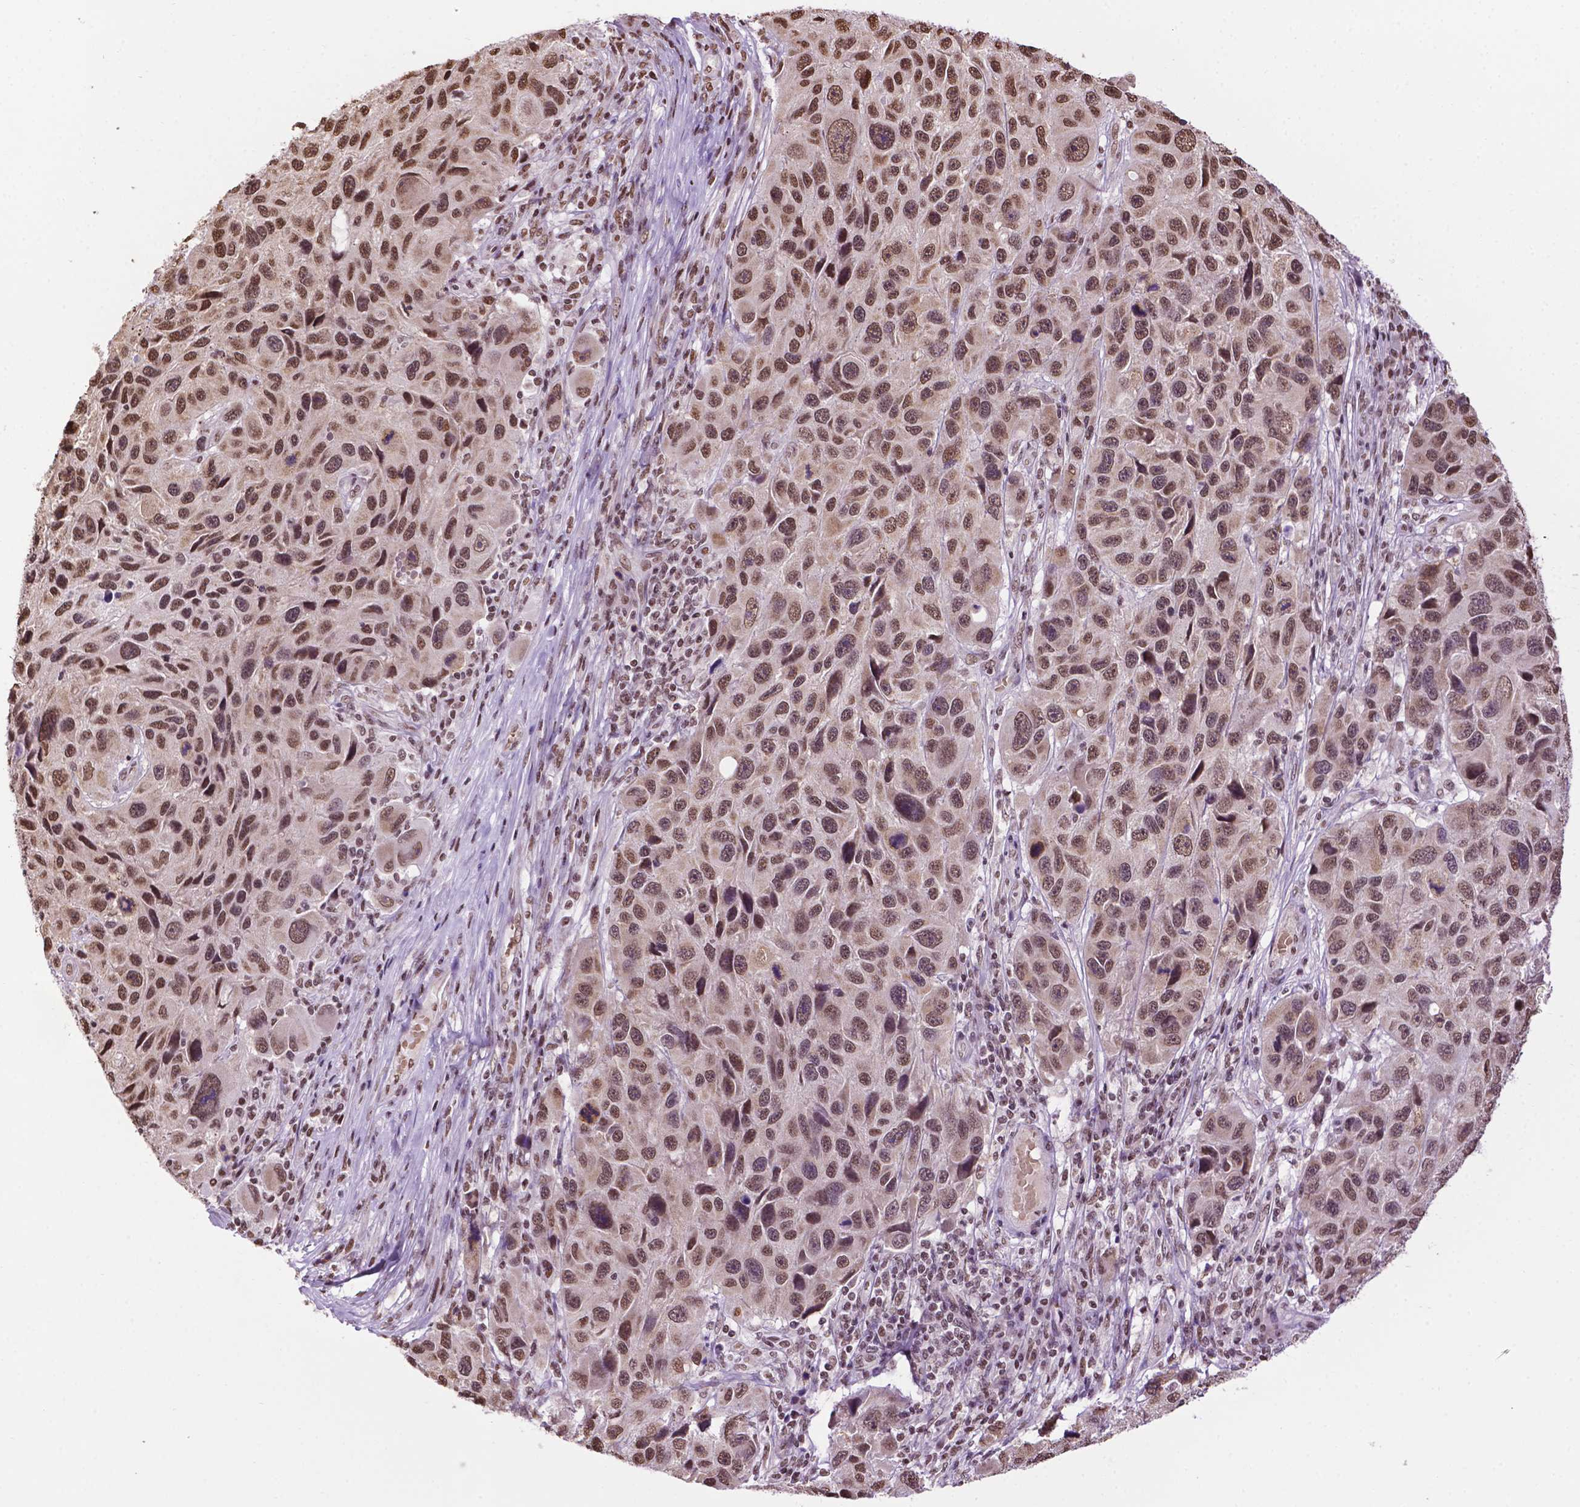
{"staining": {"intensity": "moderate", "quantity": ">75%", "location": "nuclear"}, "tissue": "melanoma", "cell_type": "Tumor cells", "image_type": "cancer", "snomed": [{"axis": "morphology", "description": "Malignant melanoma, NOS"}, {"axis": "topography", "description": "Skin"}], "caption": "Human malignant melanoma stained for a protein (brown) displays moderate nuclear positive expression in approximately >75% of tumor cells.", "gene": "COL23A1", "patient": {"sex": "male", "age": 53}}